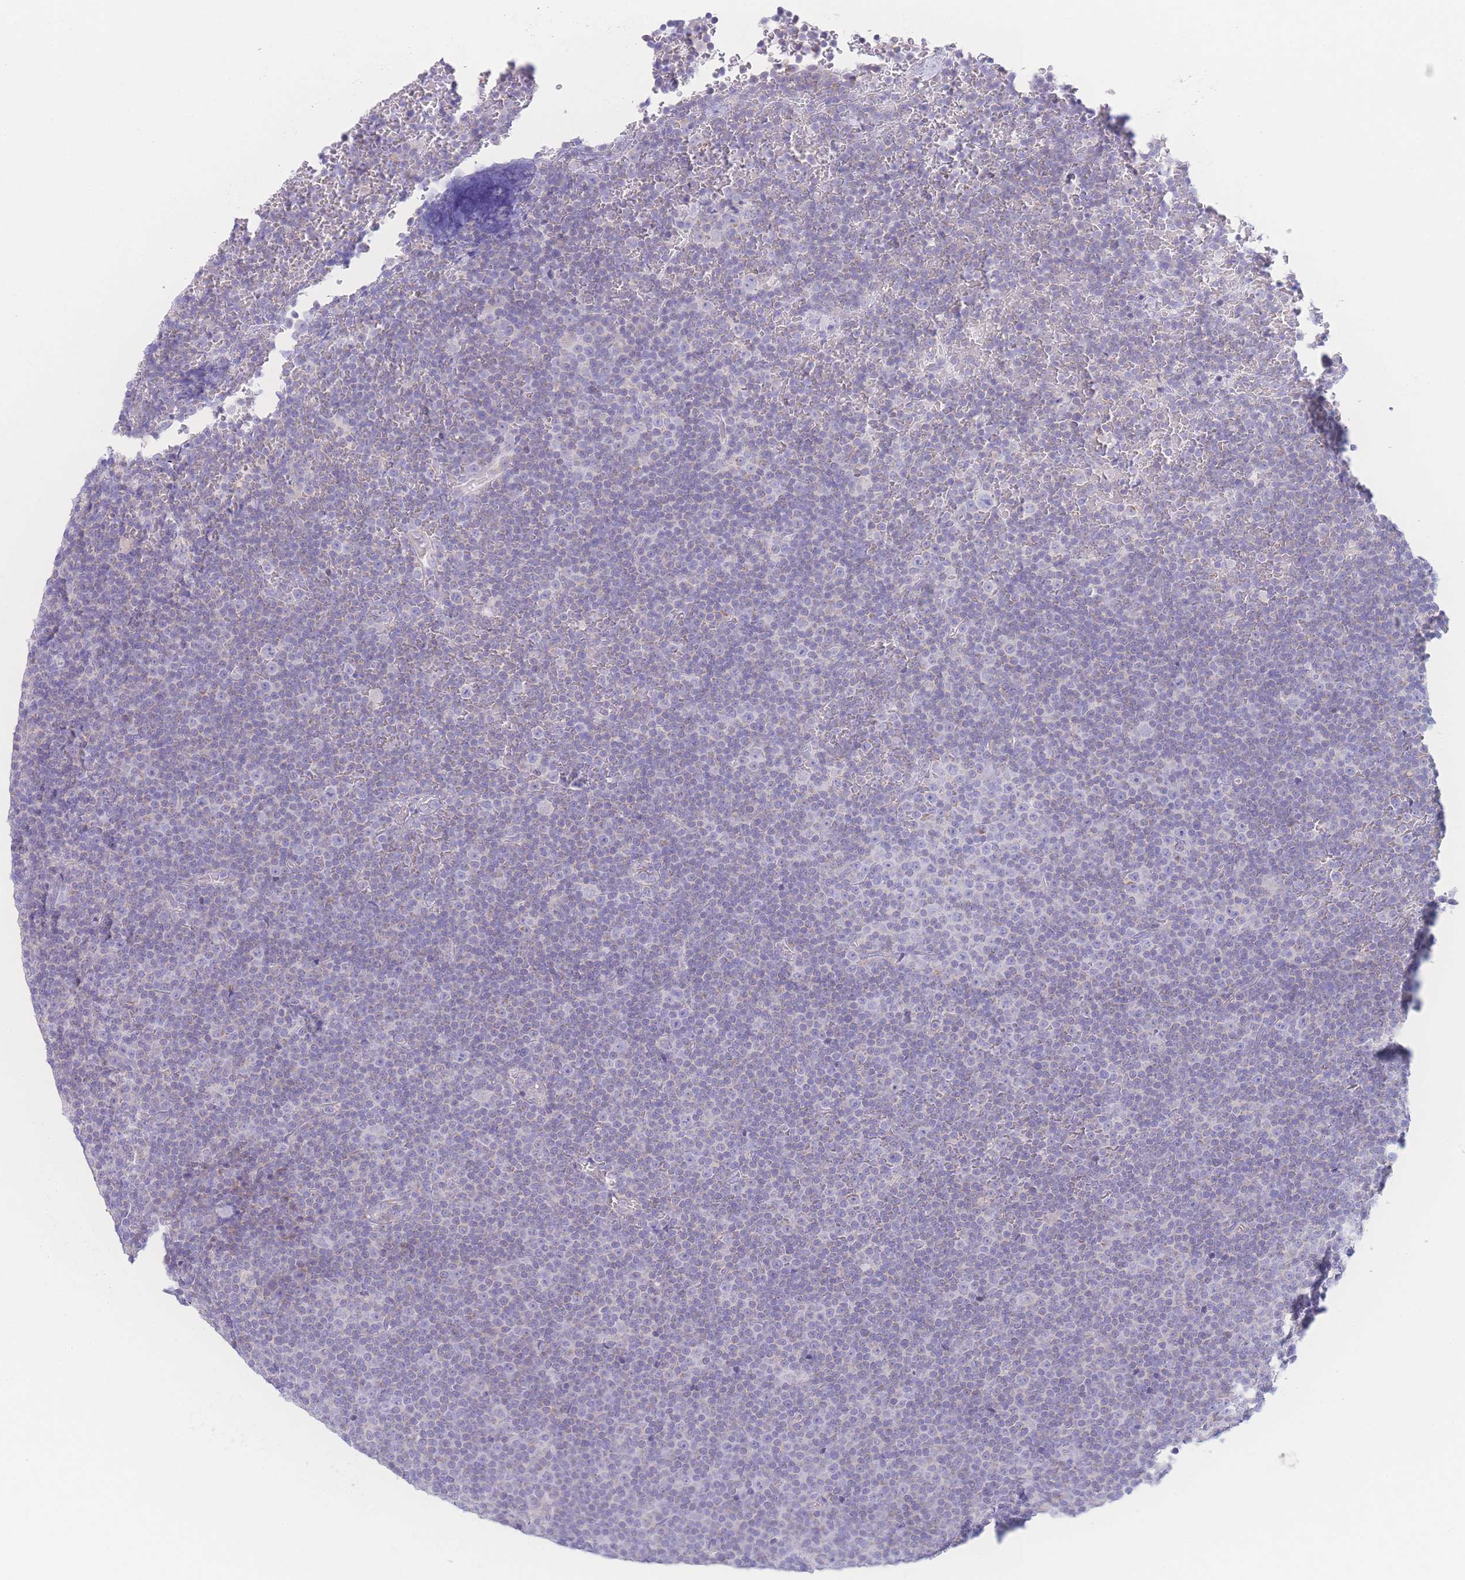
{"staining": {"intensity": "negative", "quantity": "none", "location": "none"}, "tissue": "lymphoma", "cell_type": "Tumor cells", "image_type": "cancer", "snomed": [{"axis": "morphology", "description": "Malignant lymphoma, non-Hodgkin's type, Low grade"}, {"axis": "topography", "description": "Lymph node"}], "caption": "This histopathology image is of lymphoma stained with immunohistochemistry to label a protein in brown with the nuclei are counter-stained blue. There is no staining in tumor cells. (Immunohistochemistry (ihc), brightfield microscopy, high magnification).", "gene": "NBEAL1", "patient": {"sex": "female", "age": 67}}